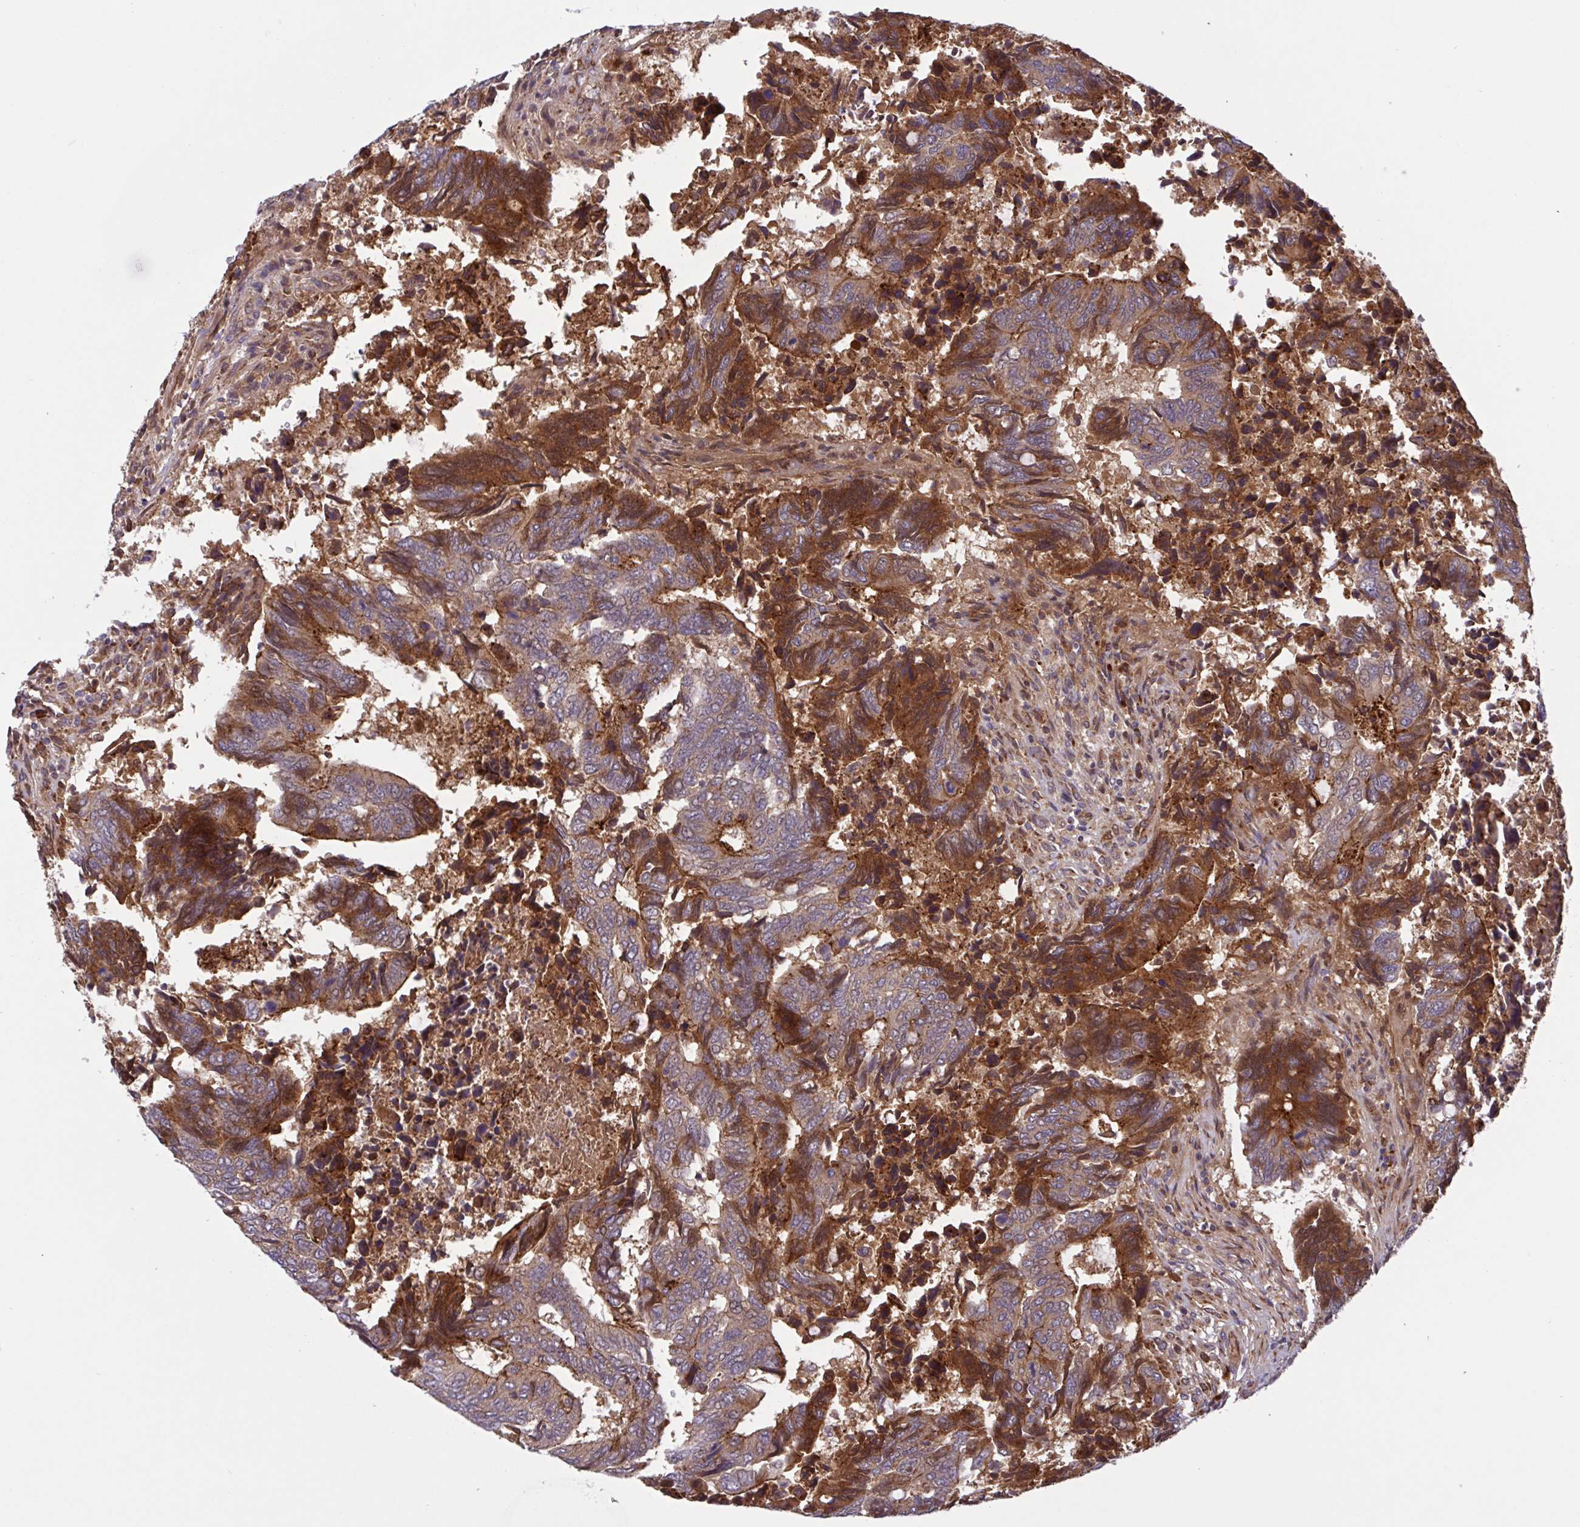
{"staining": {"intensity": "strong", "quantity": "25%-75%", "location": "cytoplasmic/membranous"}, "tissue": "colorectal cancer", "cell_type": "Tumor cells", "image_type": "cancer", "snomed": [{"axis": "morphology", "description": "Adenocarcinoma, NOS"}, {"axis": "topography", "description": "Colon"}], "caption": "This photomicrograph displays adenocarcinoma (colorectal) stained with IHC to label a protein in brown. The cytoplasmic/membranous of tumor cells show strong positivity for the protein. Nuclei are counter-stained blue.", "gene": "INTS10", "patient": {"sex": "male", "age": 87}}